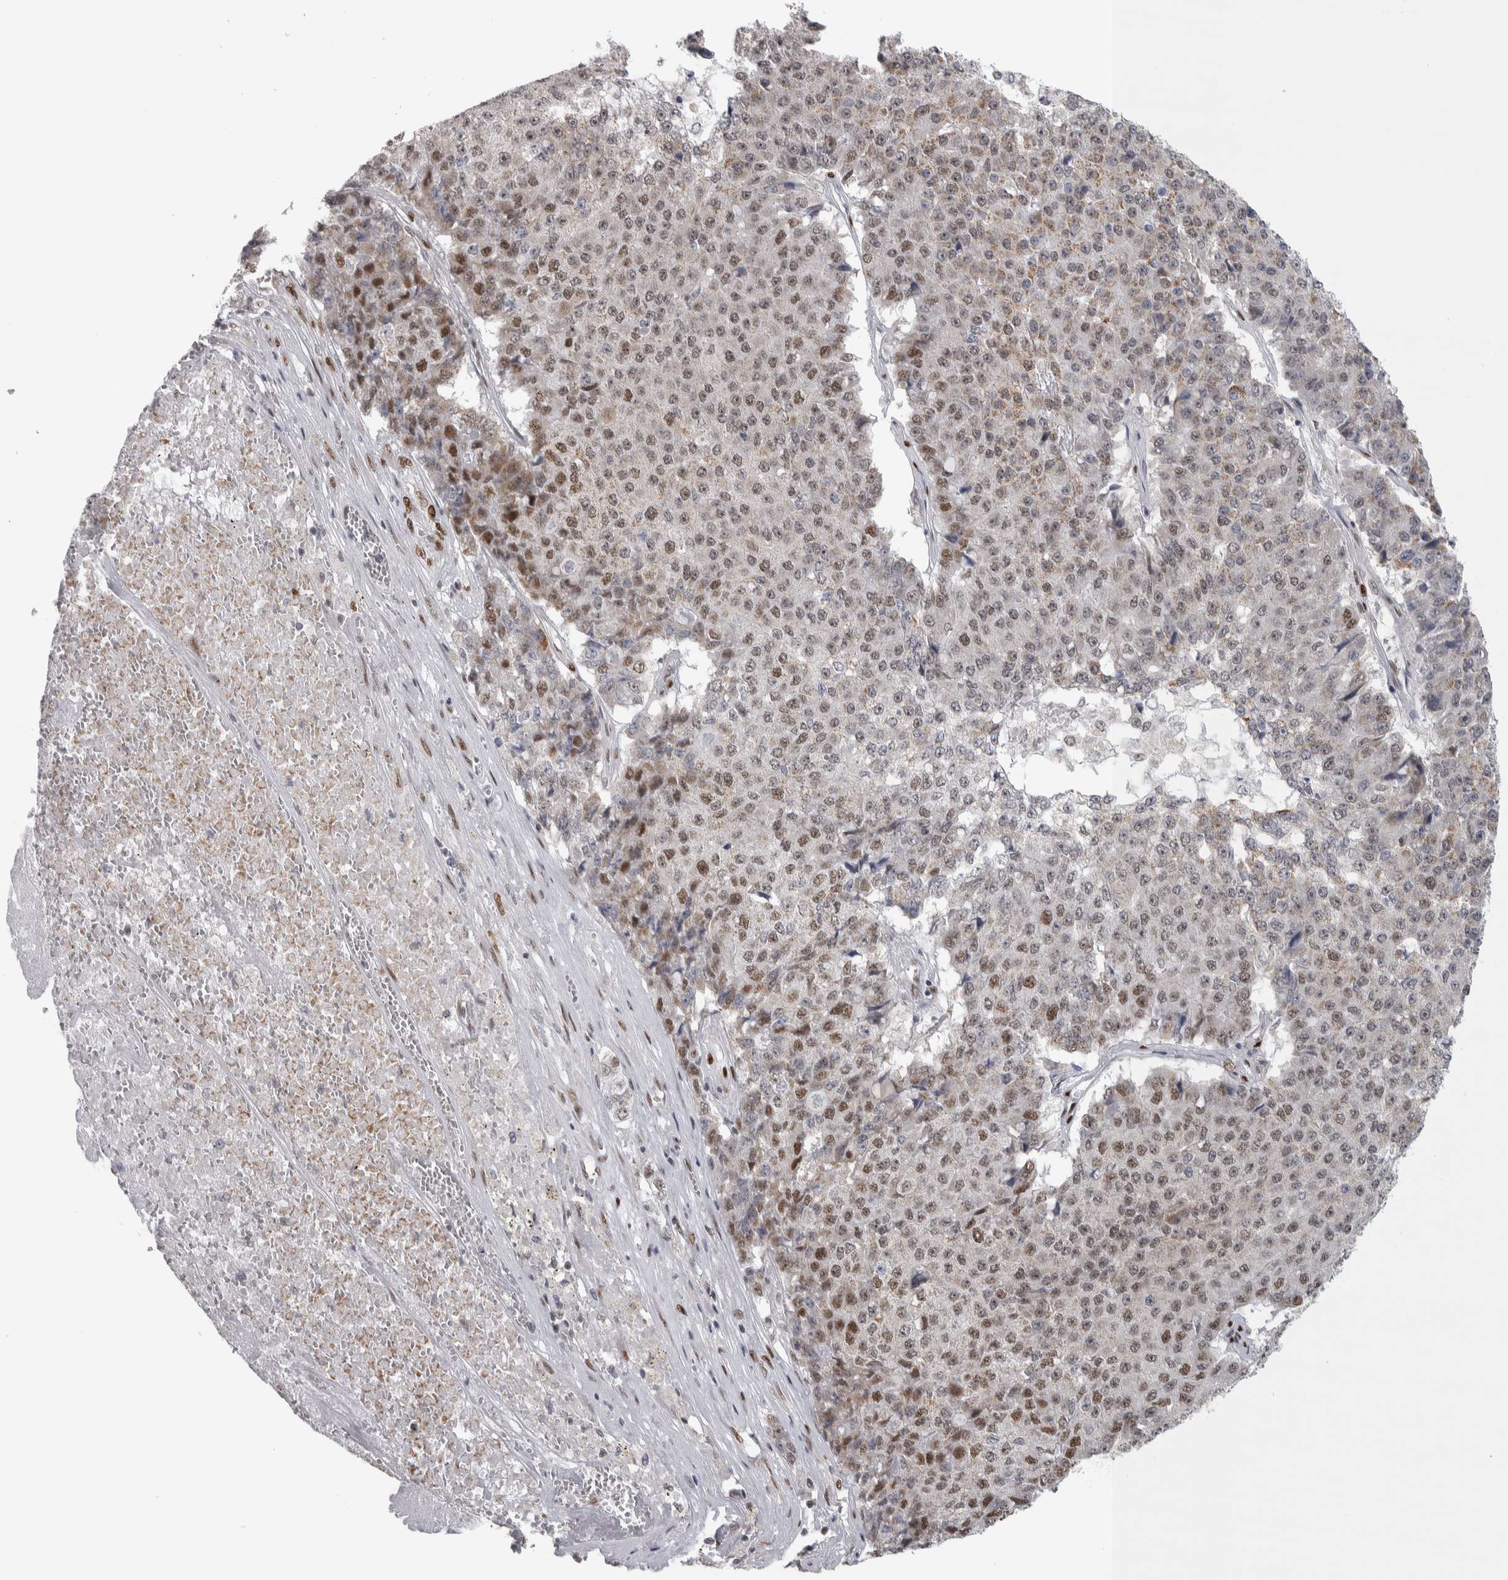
{"staining": {"intensity": "moderate", "quantity": "25%-75%", "location": "nuclear"}, "tissue": "pancreatic cancer", "cell_type": "Tumor cells", "image_type": "cancer", "snomed": [{"axis": "morphology", "description": "Adenocarcinoma, NOS"}, {"axis": "topography", "description": "Pancreas"}], "caption": "Immunohistochemistry (IHC) of human pancreatic cancer (adenocarcinoma) demonstrates medium levels of moderate nuclear staining in approximately 25%-75% of tumor cells.", "gene": "HEXIM2", "patient": {"sex": "male", "age": 50}}